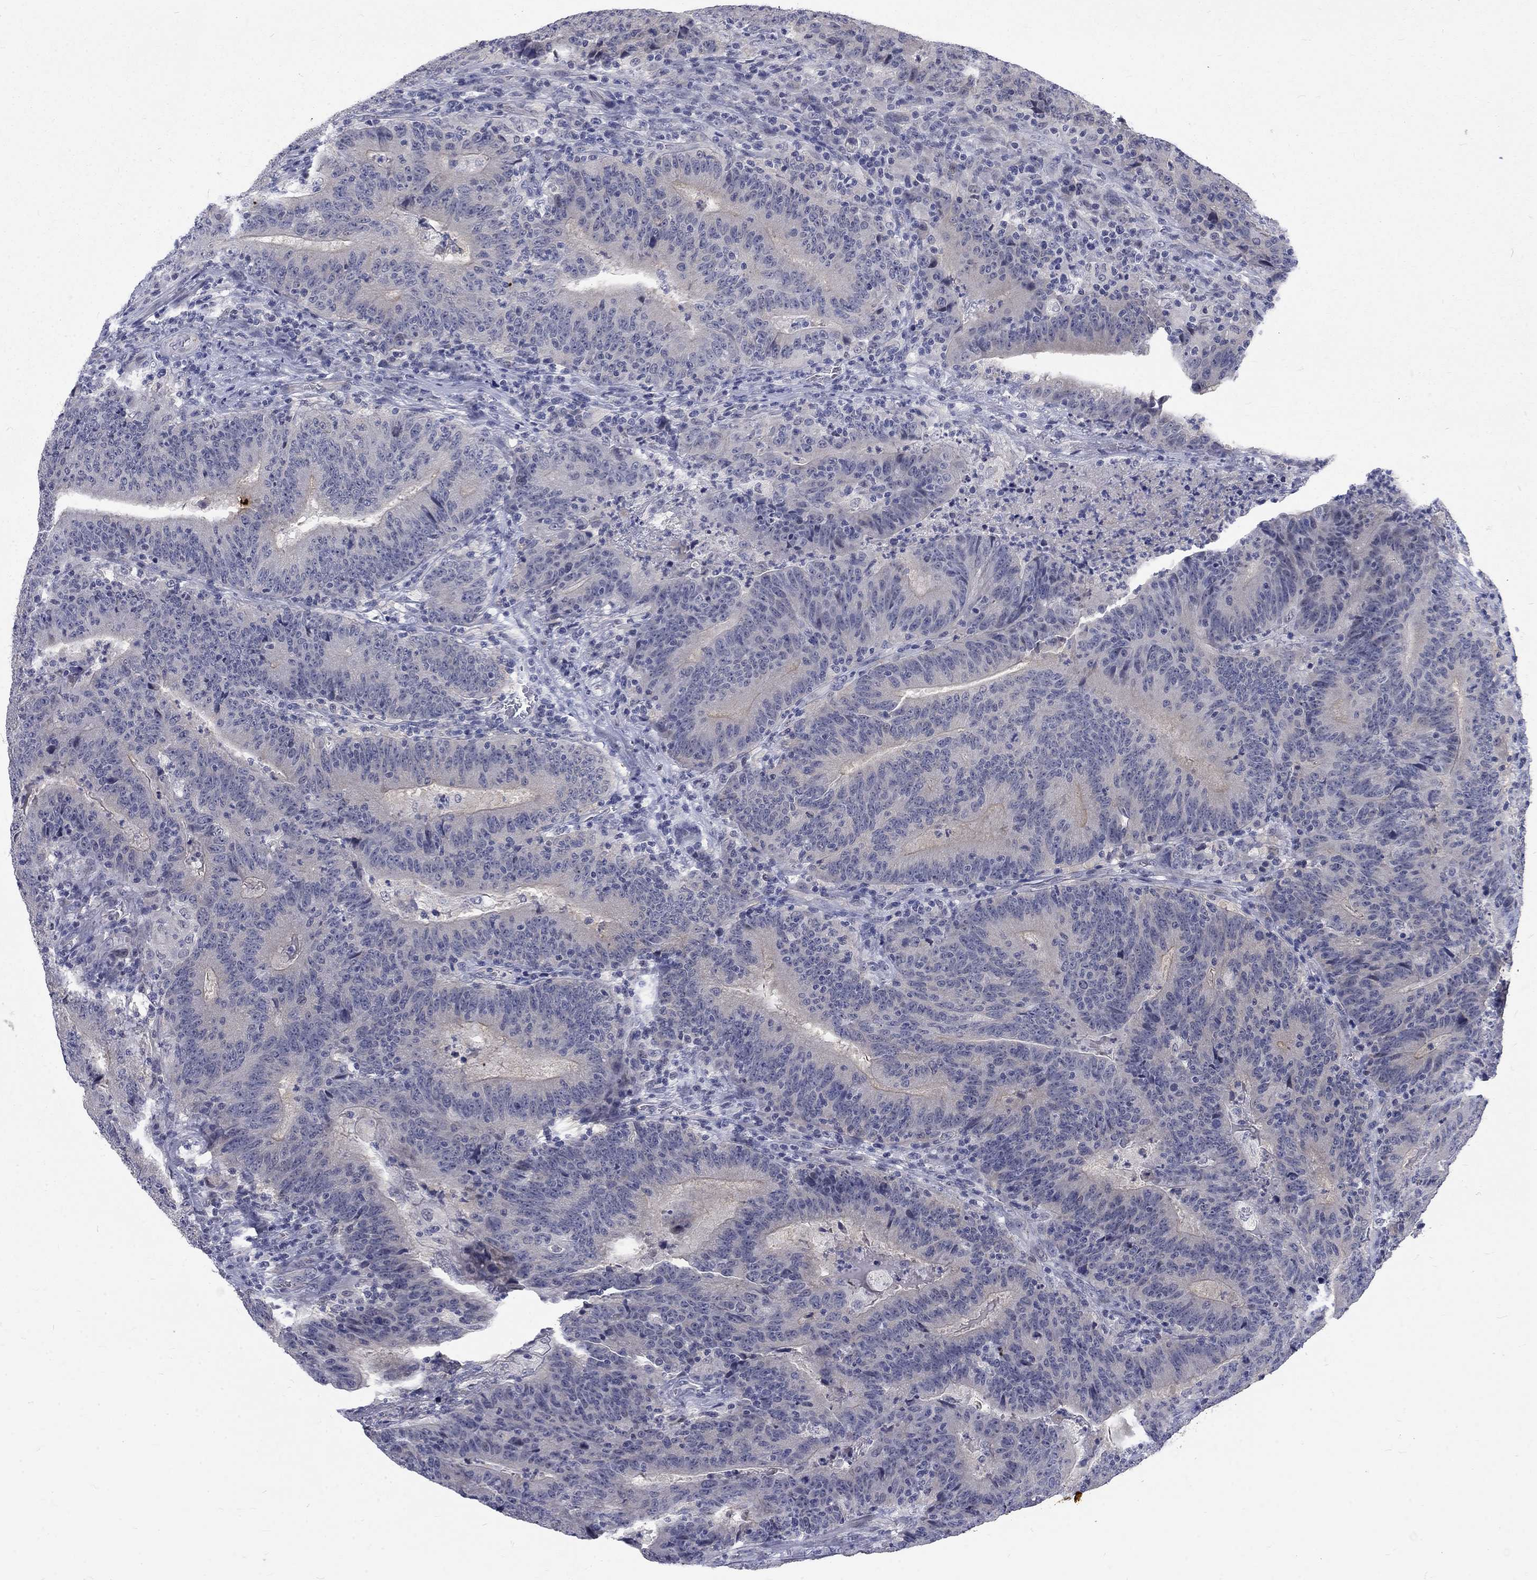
{"staining": {"intensity": "negative", "quantity": "none", "location": "none"}, "tissue": "colorectal cancer", "cell_type": "Tumor cells", "image_type": "cancer", "snomed": [{"axis": "morphology", "description": "Adenocarcinoma, NOS"}, {"axis": "topography", "description": "Colon"}], "caption": "DAB immunohistochemical staining of colorectal adenocarcinoma reveals no significant positivity in tumor cells.", "gene": "PHKA1", "patient": {"sex": "female", "age": 75}}